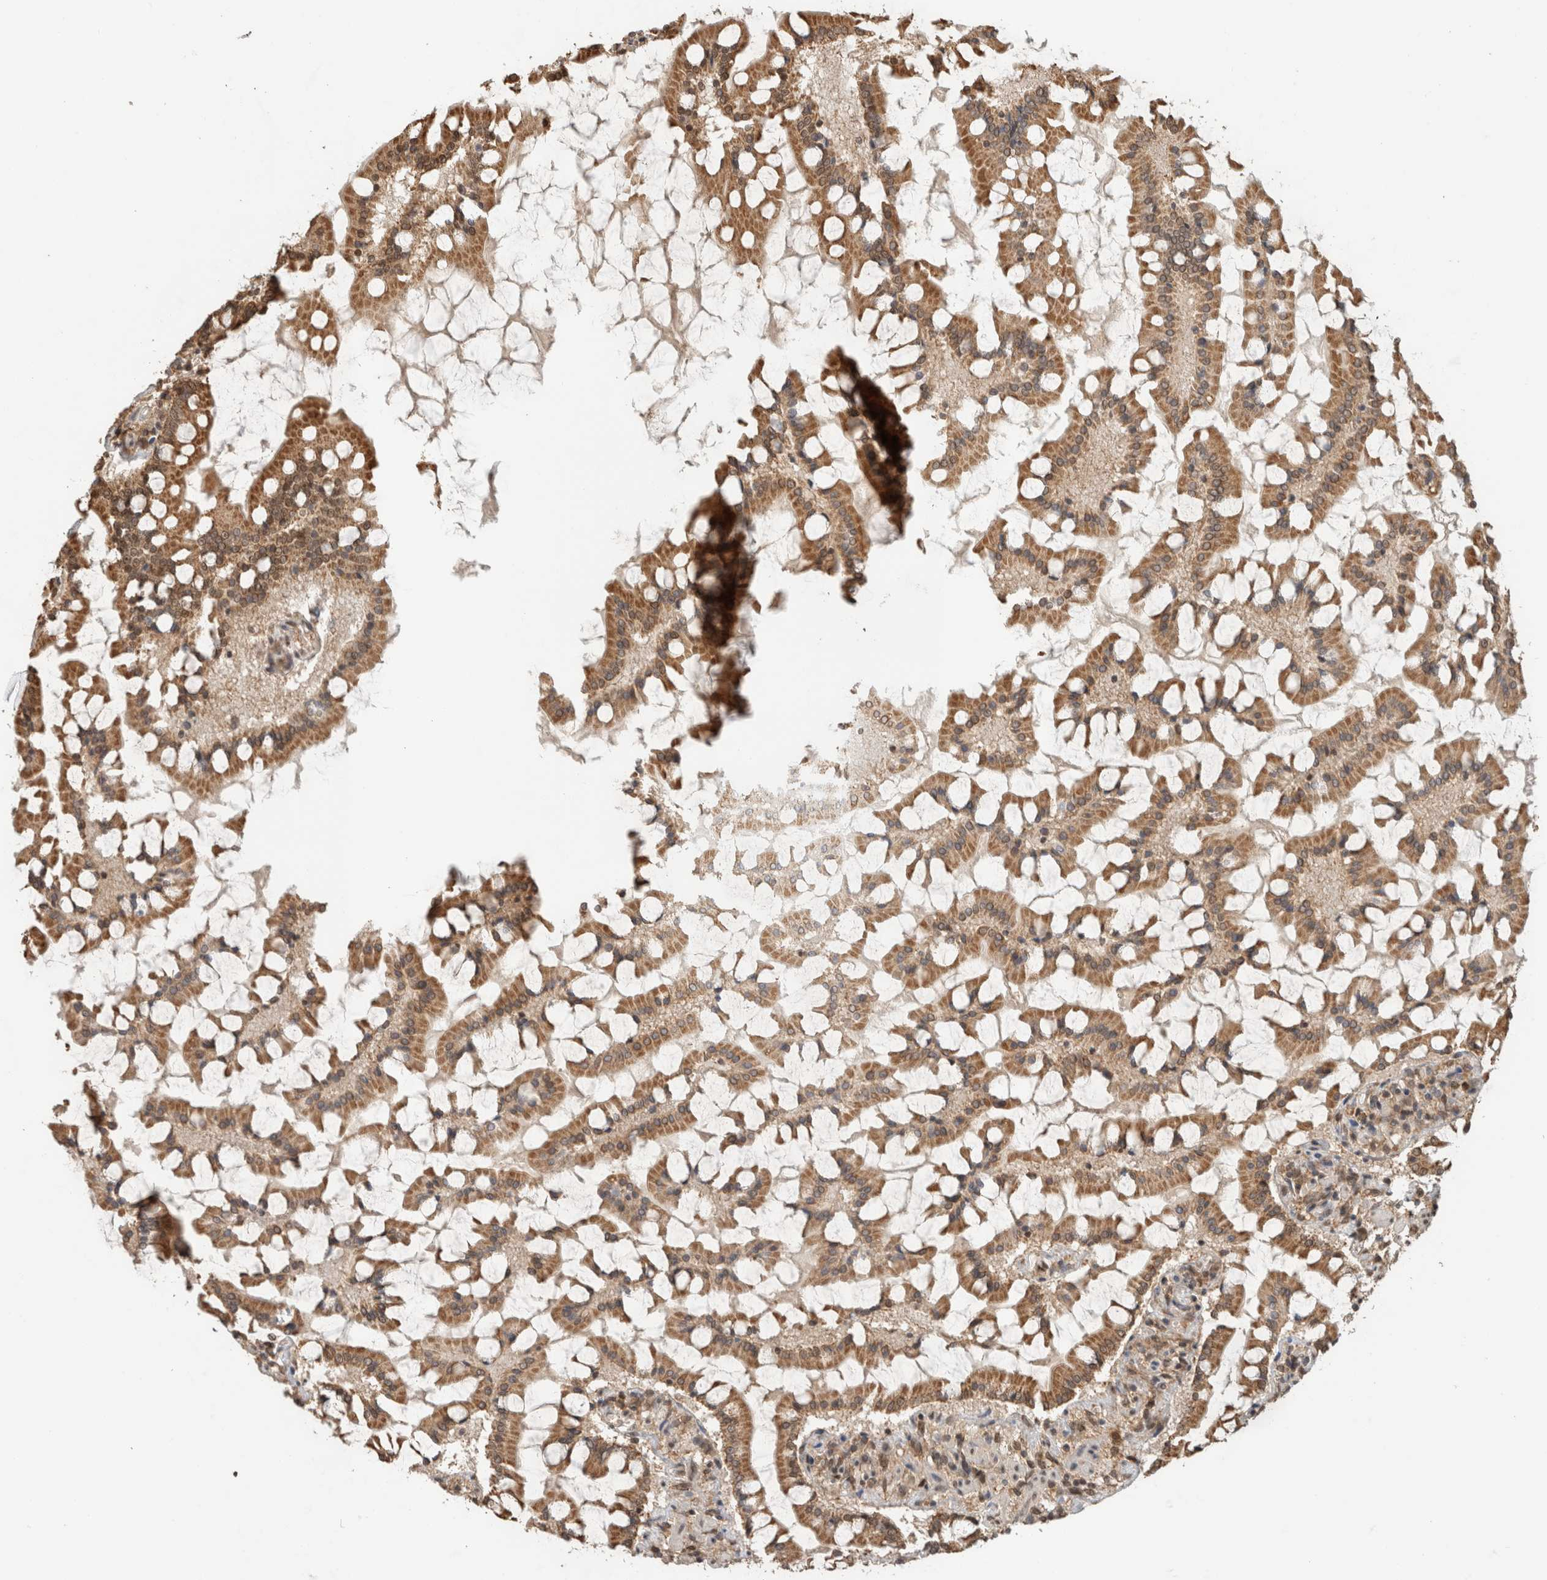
{"staining": {"intensity": "moderate", "quantity": ">75%", "location": "cytoplasmic/membranous,nuclear"}, "tissue": "small intestine", "cell_type": "Glandular cells", "image_type": "normal", "snomed": [{"axis": "morphology", "description": "Normal tissue, NOS"}, {"axis": "topography", "description": "Small intestine"}], "caption": "A histopathology image of human small intestine stained for a protein reveals moderate cytoplasmic/membranous,nuclear brown staining in glandular cells.", "gene": "C1orf21", "patient": {"sex": "male", "age": 41}}